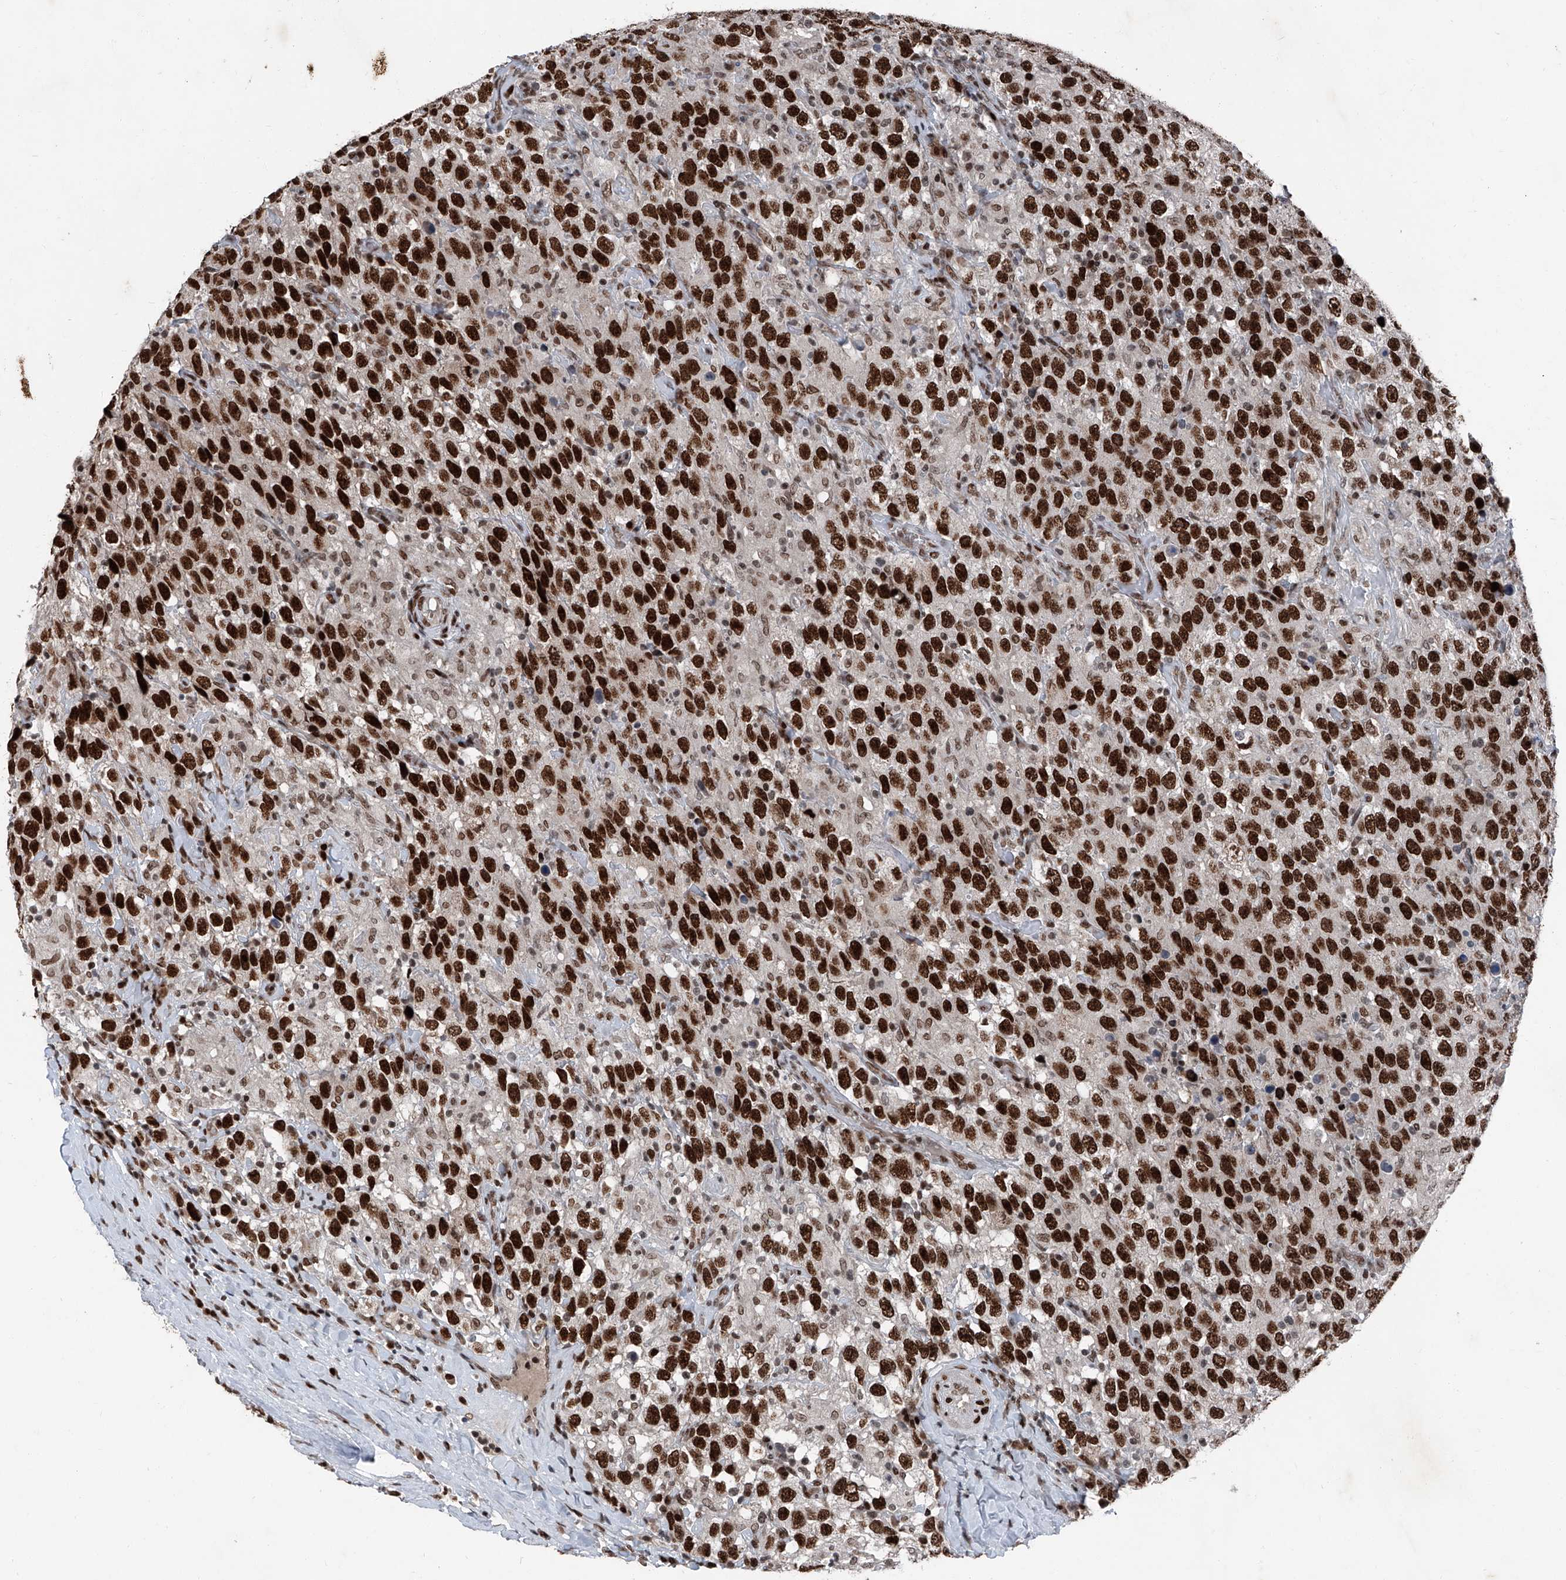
{"staining": {"intensity": "strong", "quantity": ">75%", "location": "nuclear"}, "tissue": "testis cancer", "cell_type": "Tumor cells", "image_type": "cancer", "snomed": [{"axis": "morphology", "description": "Seminoma, NOS"}, {"axis": "topography", "description": "Testis"}], "caption": "Protein analysis of testis seminoma tissue exhibits strong nuclear staining in approximately >75% of tumor cells. The staining is performed using DAB brown chromogen to label protein expression. The nuclei are counter-stained blue using hematoxylin.", "gene": "BMI1", "patient": {"sex": "male", "age": 41}}